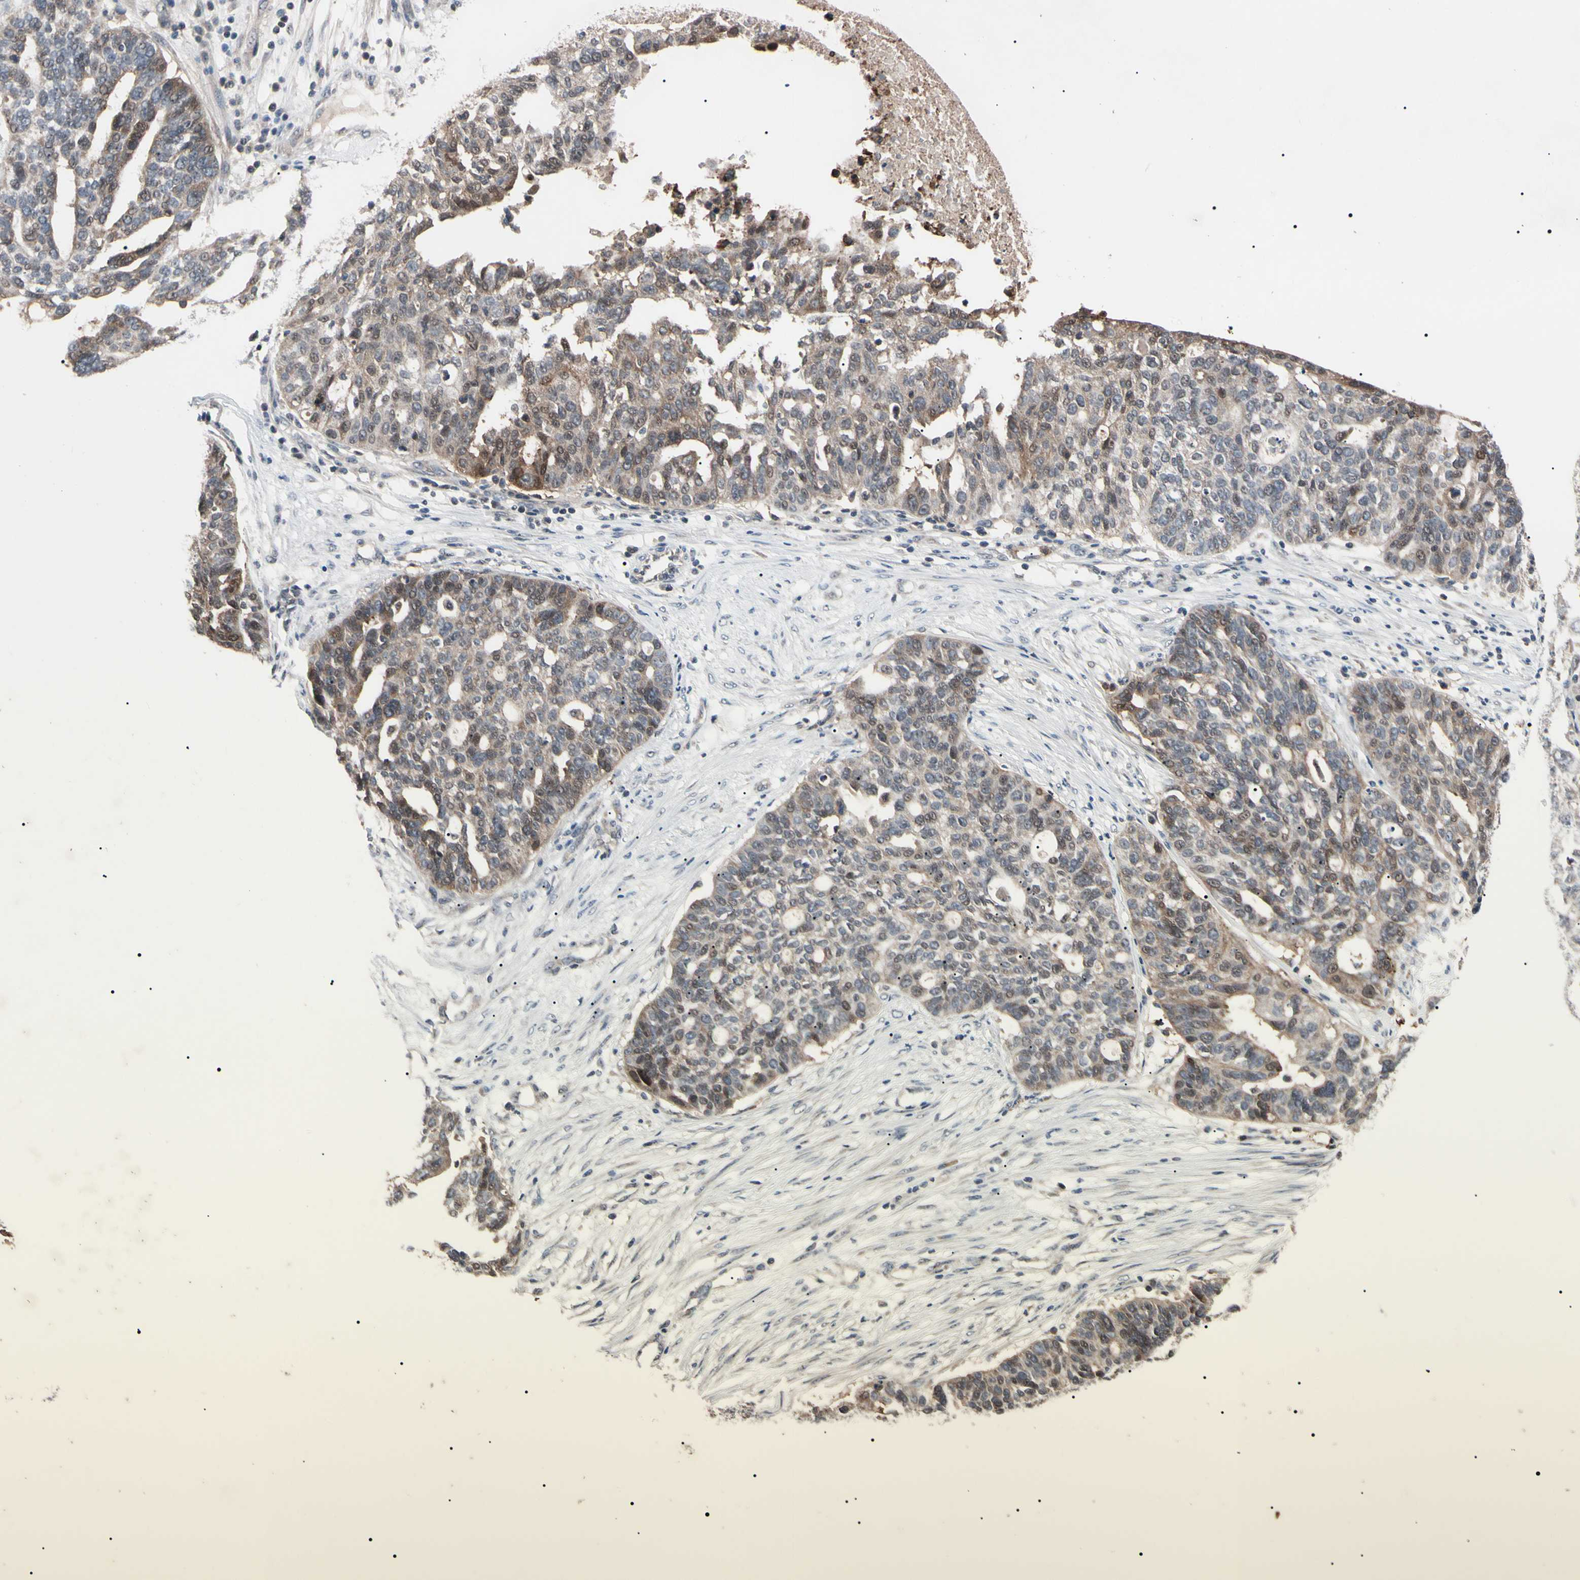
{"staining": {"intensity": "weak", "quantity": ">75%", "location": "cytoplasmic/membranous,nuclear"}, "tissue": "ovarian cancer", "cell_type": "Tumor cells", "image_type": "cancer", "snomed": [{"axis": "morphology", "description": "Cystadenocarcinoma, serous, NOS"}, {"axis": "topography", "description": "Ovary"}], "caption": "High-power microscopy captured an IHC photomicrograph of ovarian serous cystadenocarcinoma, revealing weak cytoplasmic/membranous and nuclear staining in approximately >75% of tumor cells. Immunohistochemistry (ihc) stains the protein in brown and the nuclei are stained blue.", "gene": "TRAF5", "patient": {"sex": "female", "age": 59}}